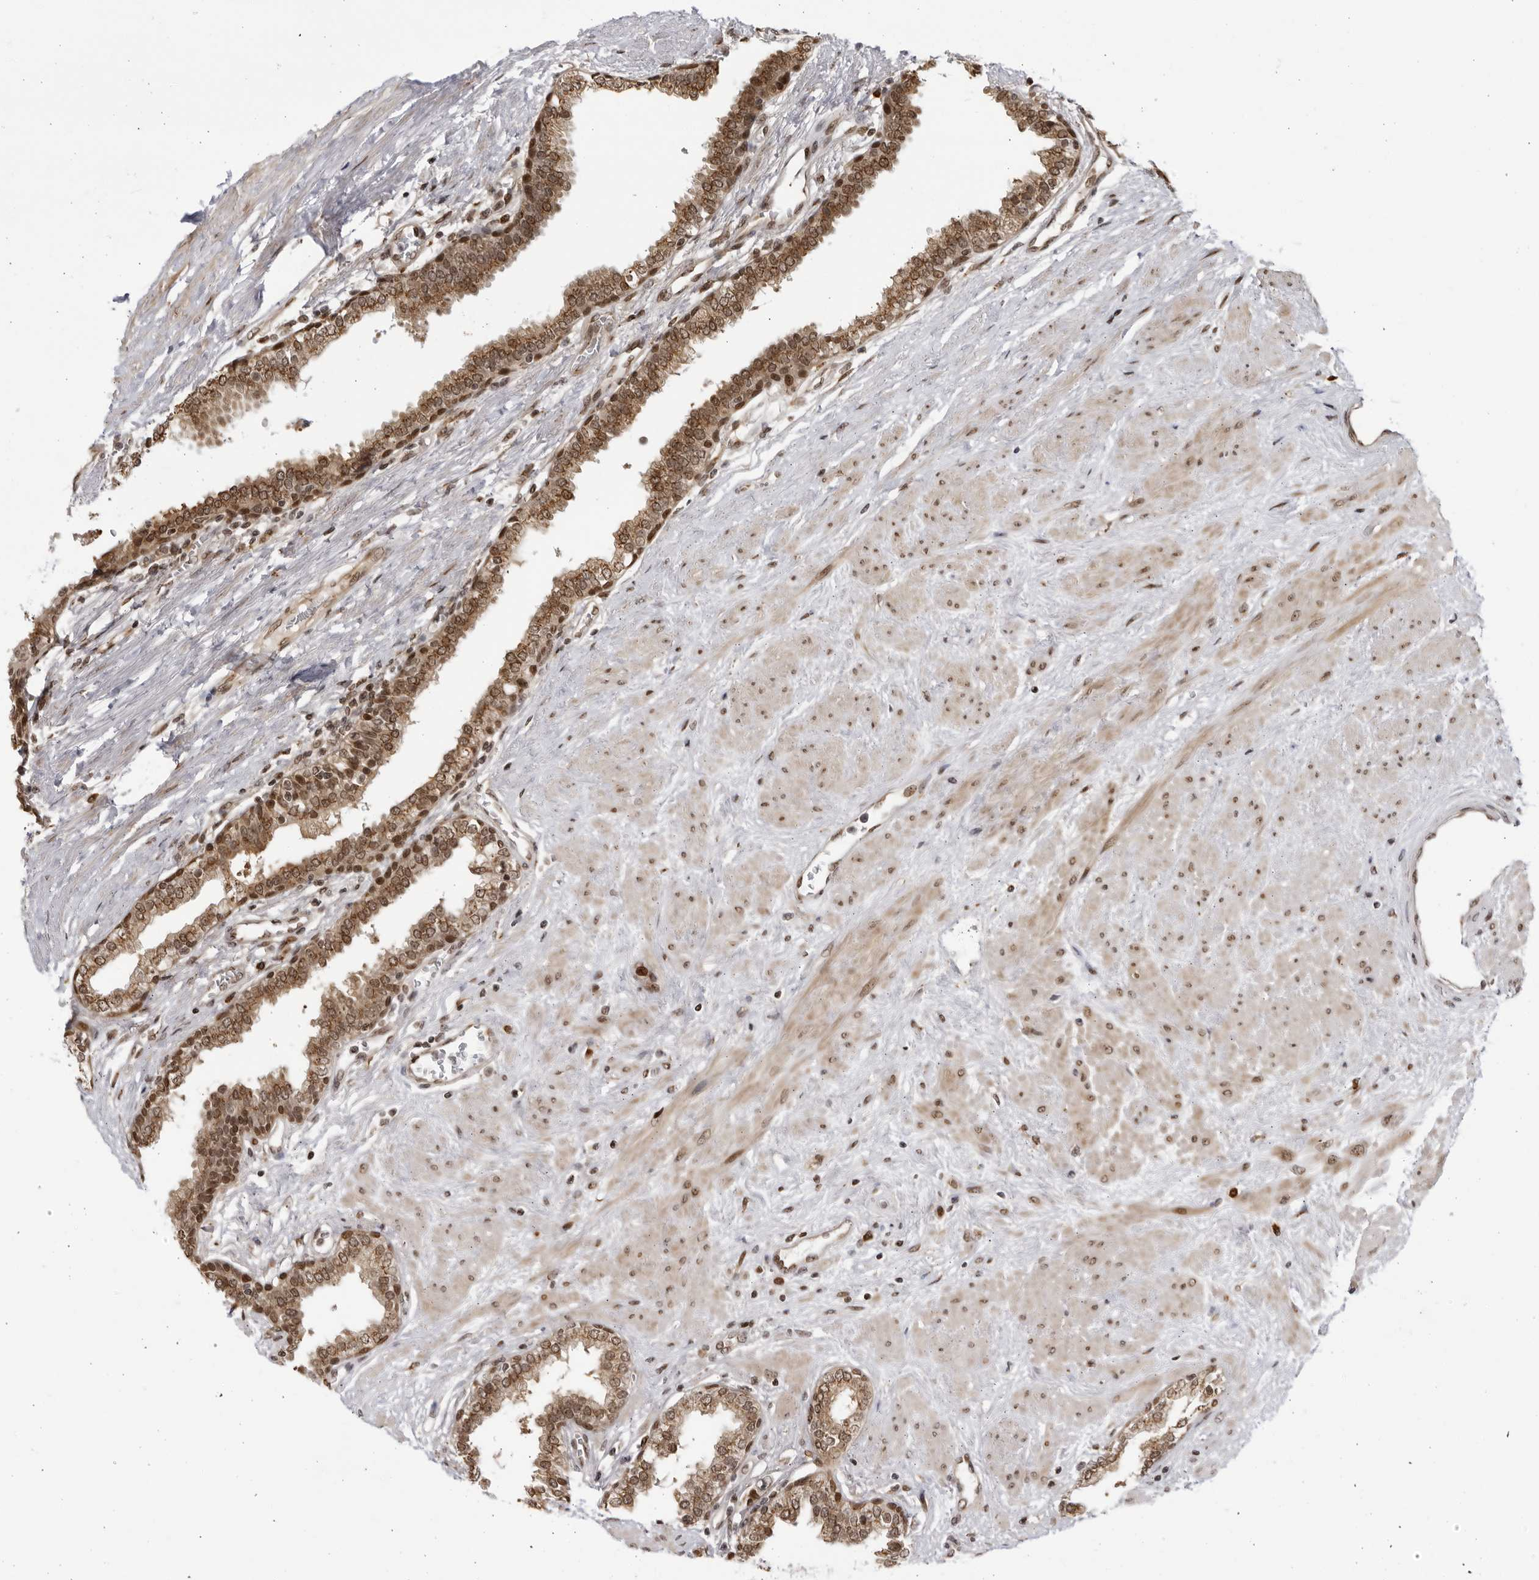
{"staining": {"intensity": "moderate", "quantity": ">75%", "location": "cytoplasmic/membranous,nuclear"}, "tissue": "prostate", "cell_type": "Glandular cells", "image_type": "normal", "snomed": [{"axis": "morphology", "description": "Normal tissue, NOS"}, {"axis": "topography", "description": "Prostate"}], "caption": "DAB immunohistochemical staining of unremarkable human prostate exhibits moderate cytoplasmic/membranous,nuclear protein staining in about >75% of glandular cells. Nuclei are stained in blue.", "gene": "RASGEF1C", "patient": {"sex": "male", "age": 51}}